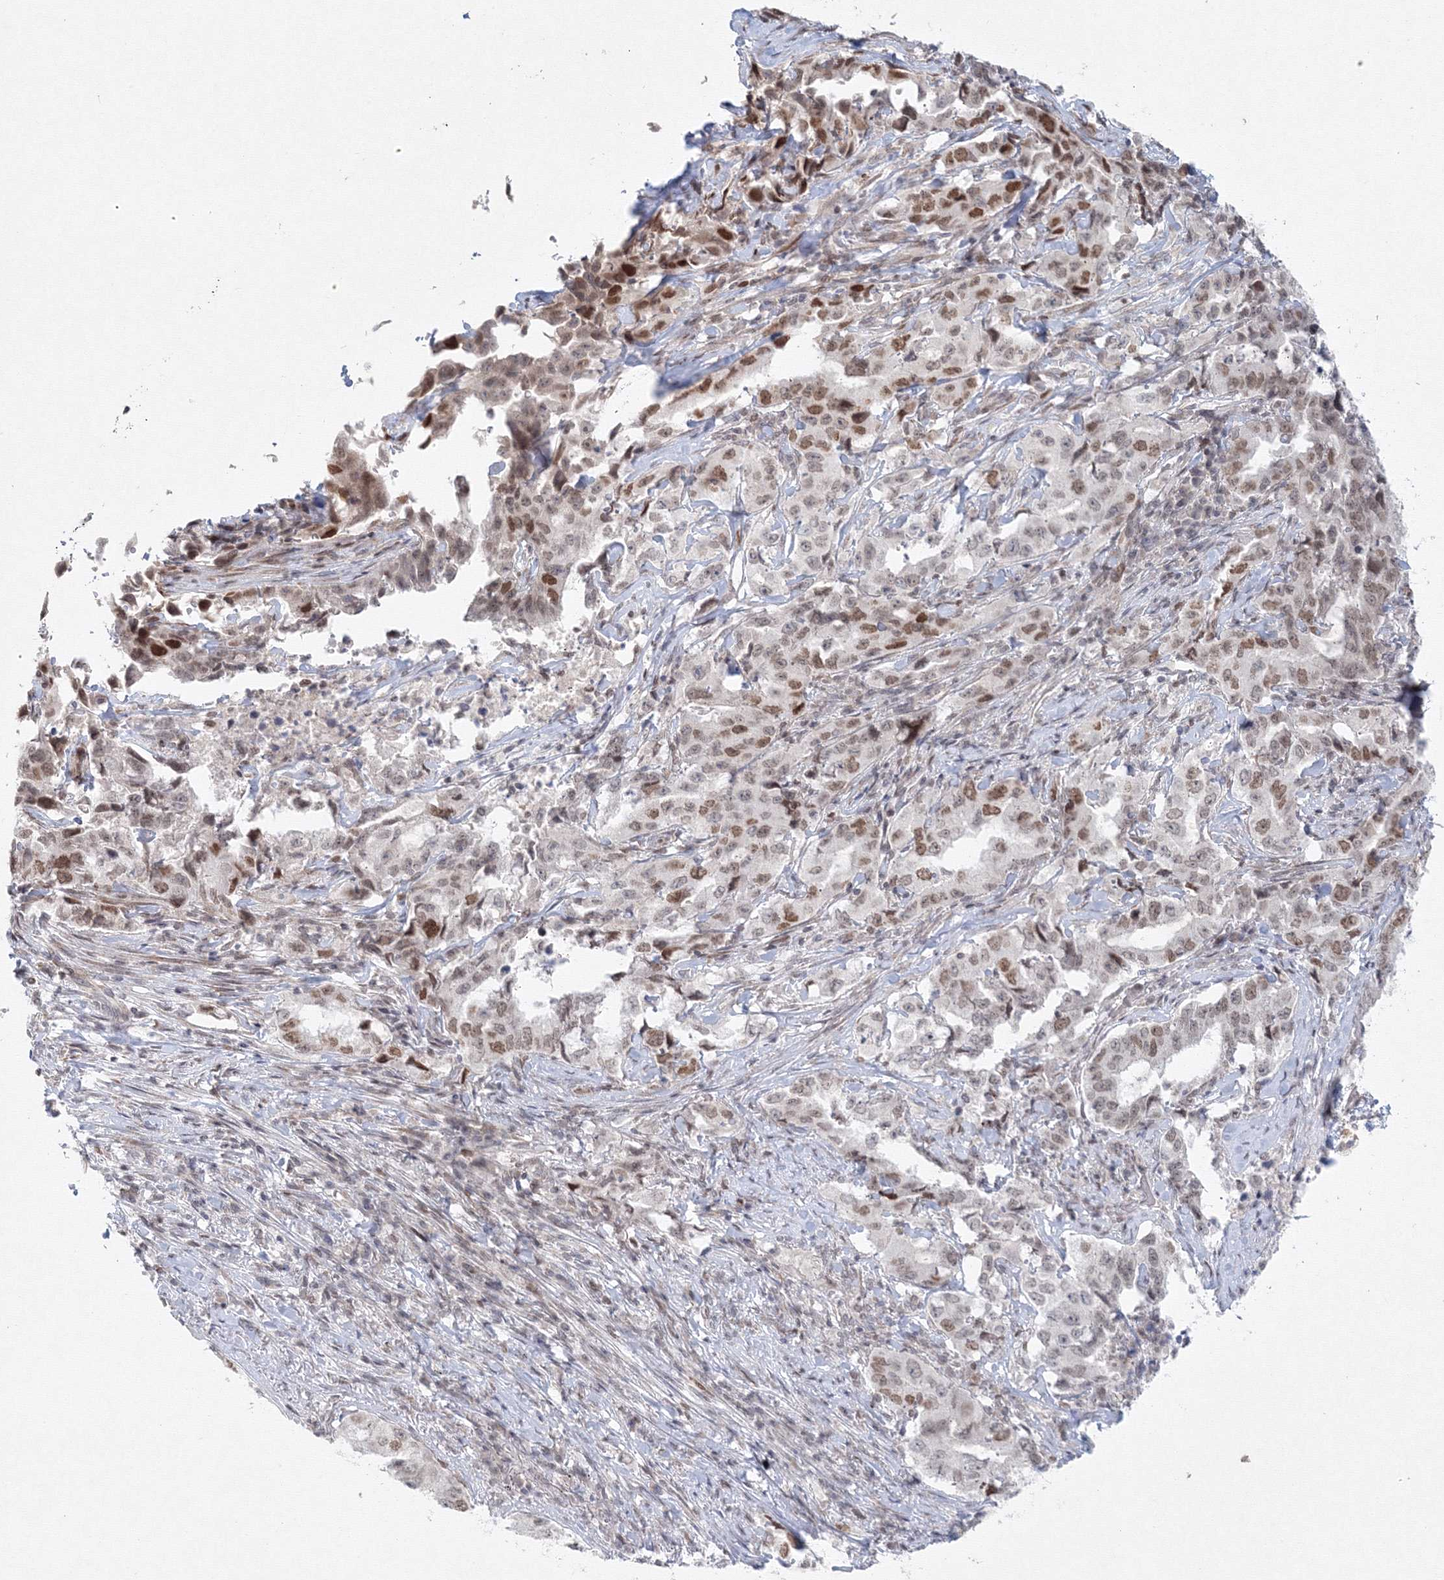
{"staining": {"intensity": "moderate", "quantity": "<25%", "location": "nuclear"}, "tissue": "lung cancer", "cell_type": "Tumor cells", "image_type": "cancer", "snomed": [{"axis": "morphology", "description": "Adenocarcinoma, NOS"}, {"axis": "topography", "description": "Lung"}], "caption": "Lung cancer stained for a protein (brown) displays moderate nuclear positive expression in approximately <25% of tumor cells.", "gene": "KIF4A", "patient": {"sex": "female", "age": 51}}